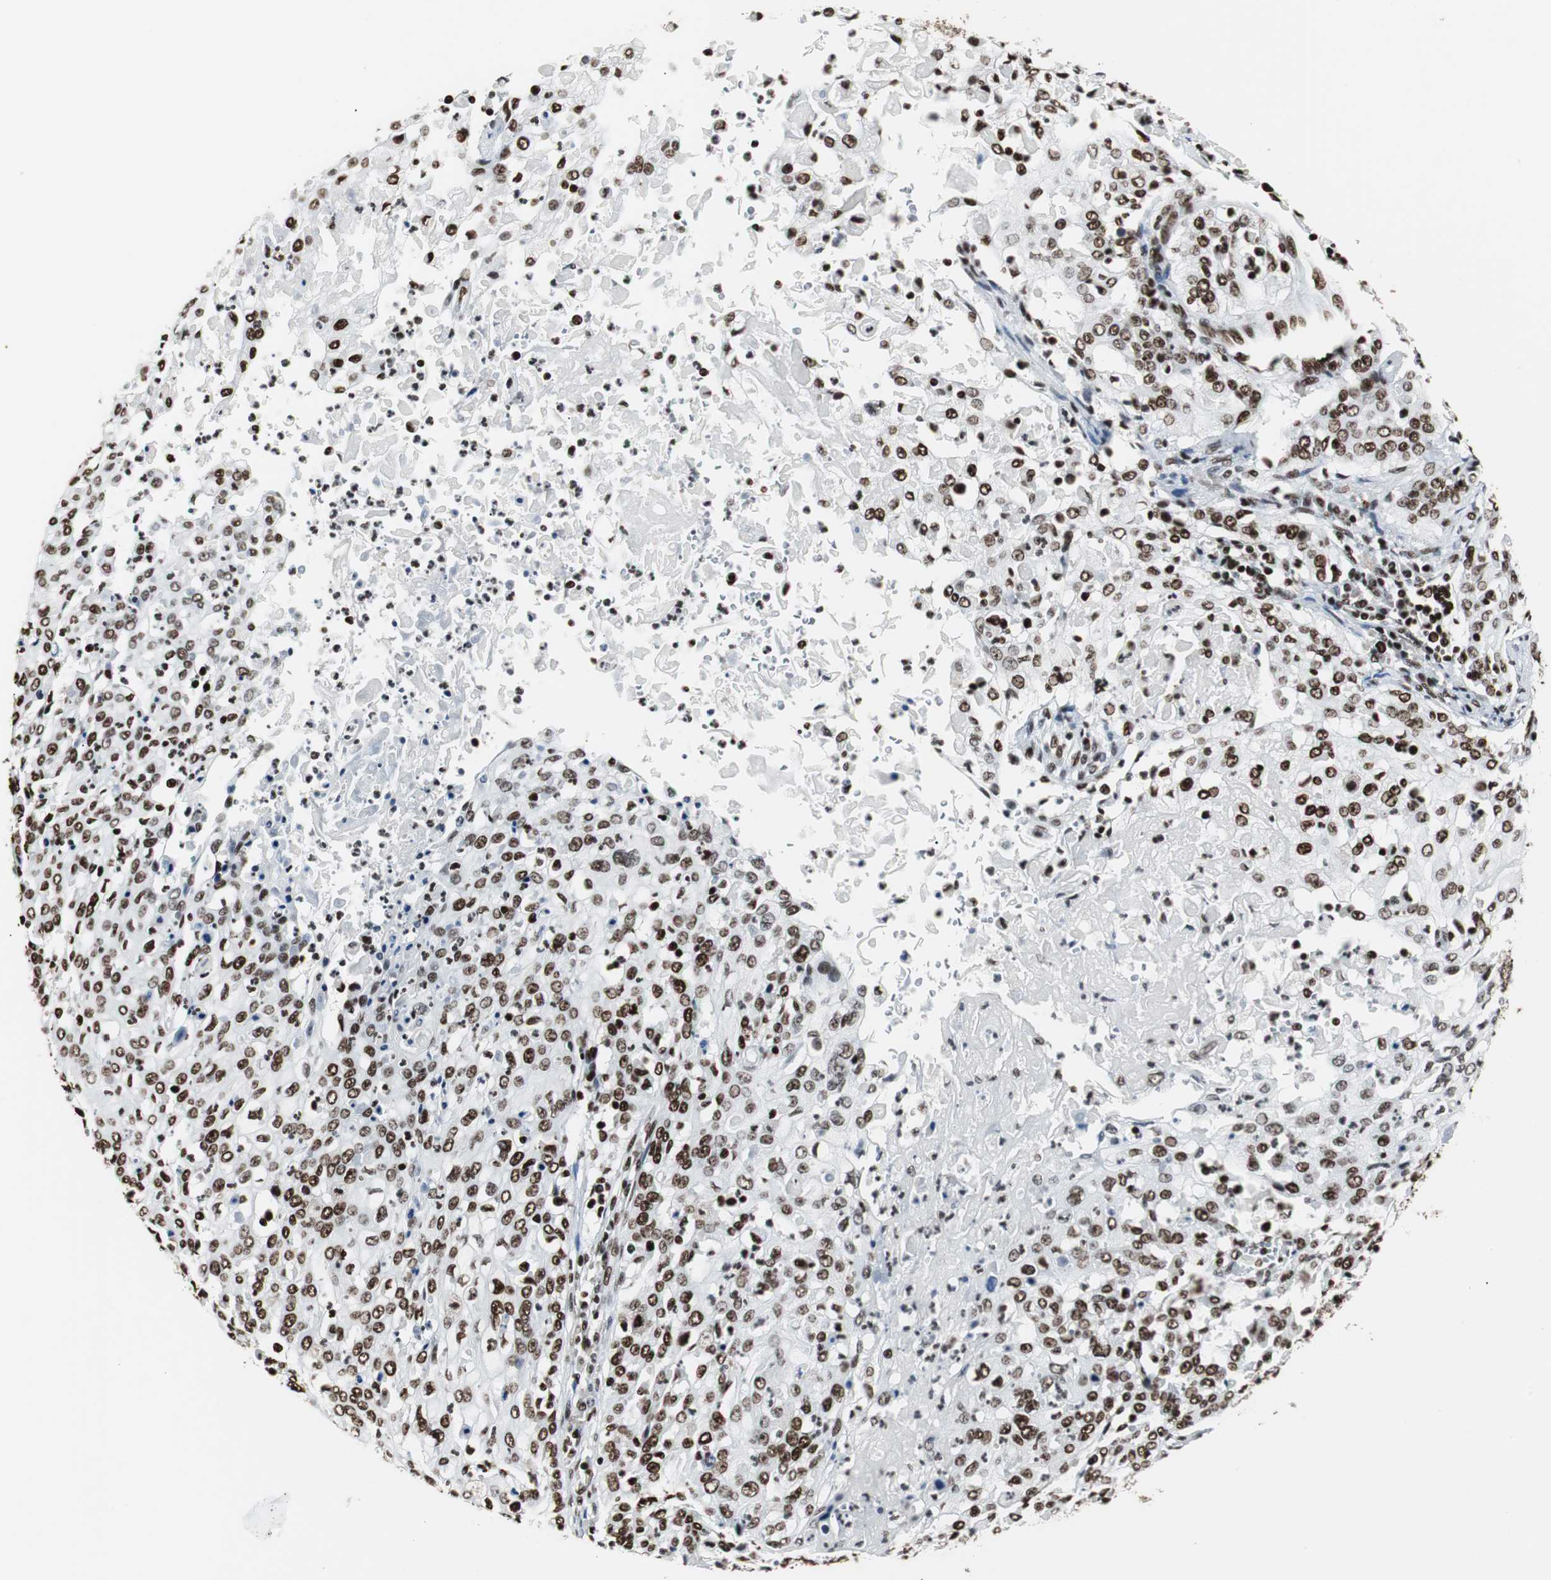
{"staining": {"intensity": "strong", "quantity": ">75%", "location": "nuclear"}, "tissue": "cervical cancer", "cell_type": "Tumor cells", "image_type": "cancer", "snomed": [{"axis": "morphology", "description": "Squamous cell carcinoma, NOS"}, {"axis": "topography", "description": "Cervix"}], "caption": "The image displays staining of cervical cancer, revealing strong nuclear protein expression (brown color) within tumor cells.", "gene": "MTA2", "patient": {"sex": "female", "age": 39}}